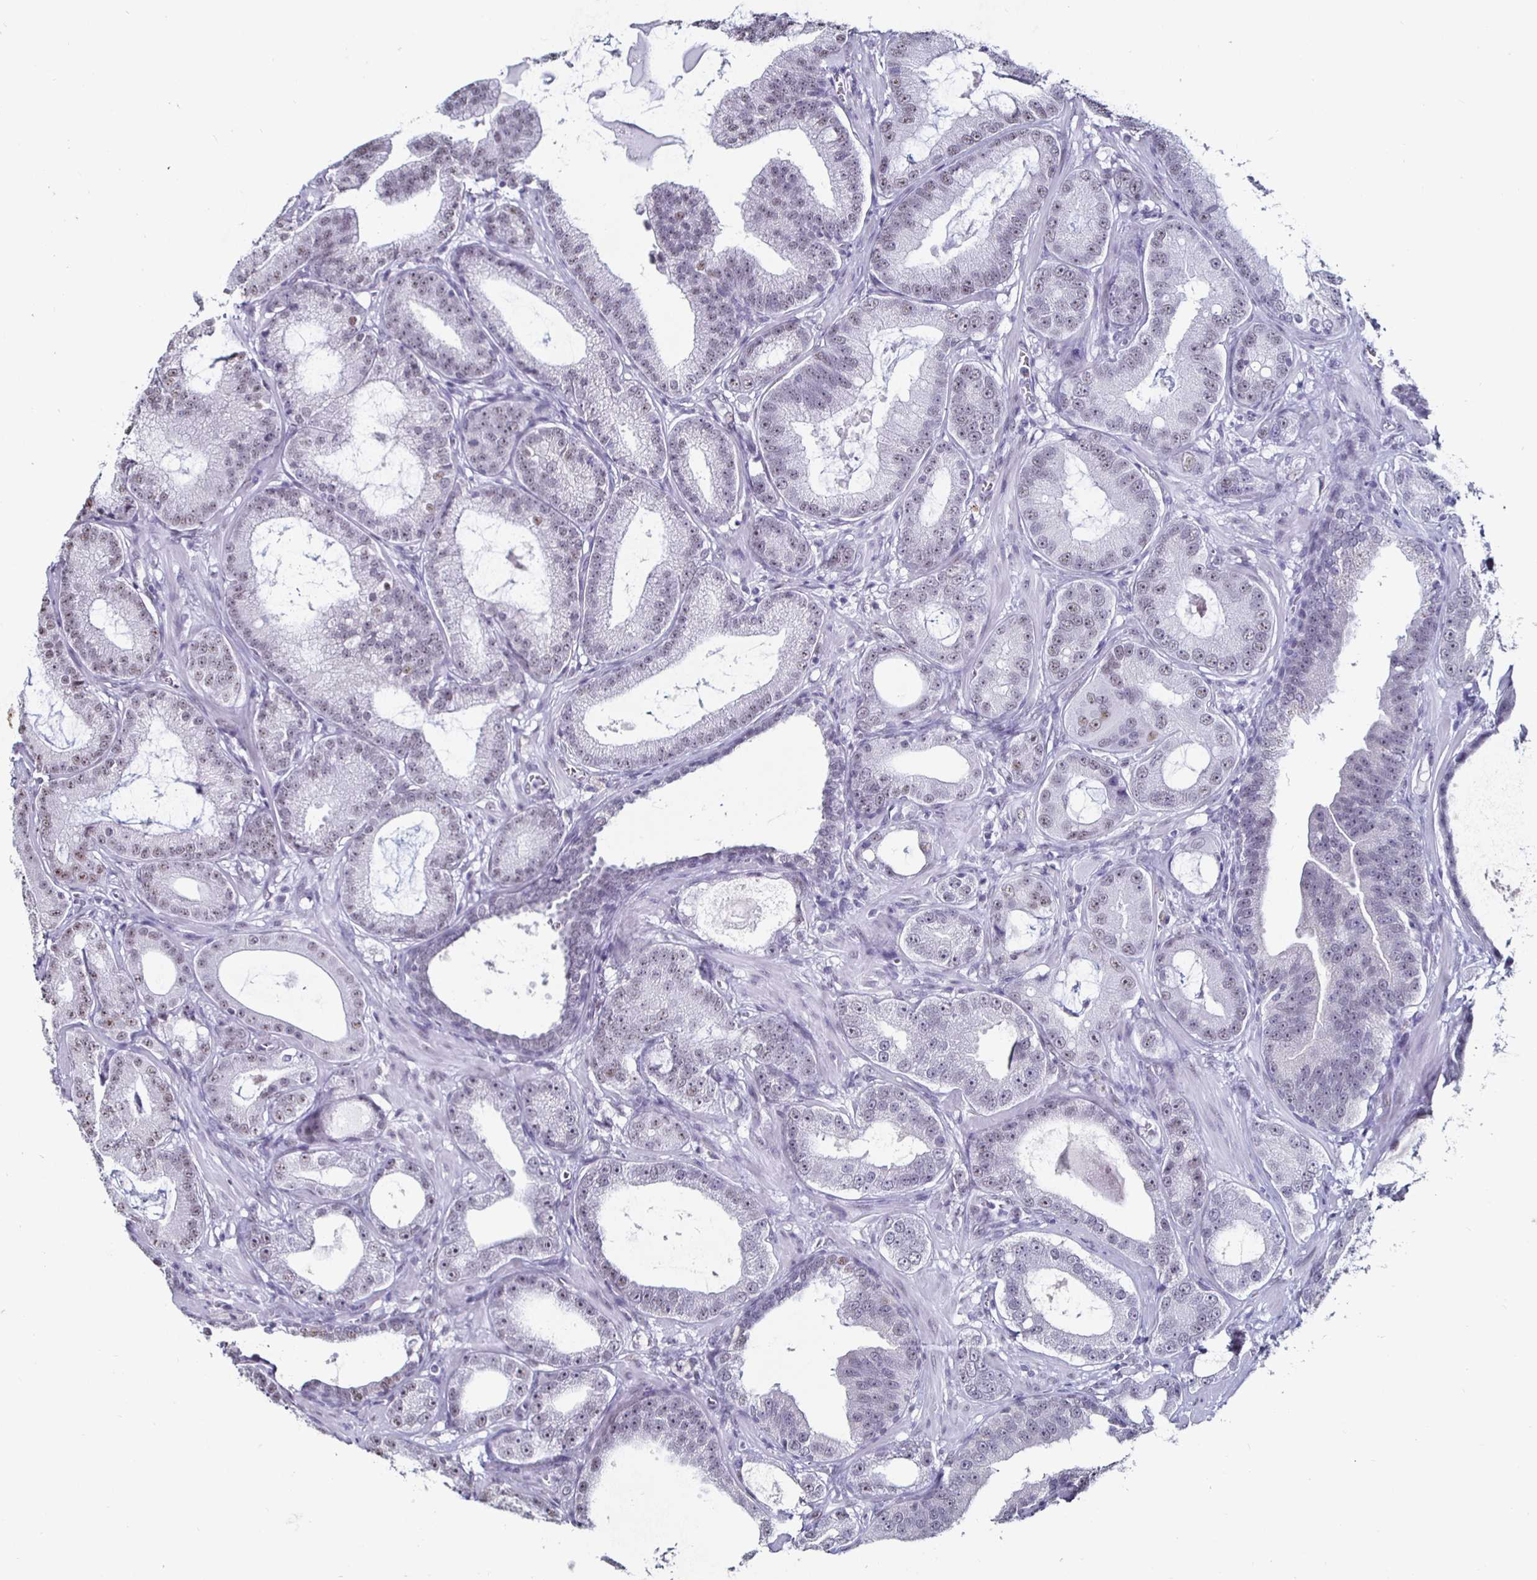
{"staining": {"intensity": "weak", "quantity": "<25%", "location": "nuclear"}, "tissue": "prostate cancer", "cell_type": "Tumor cells", "image_type": "cancer", "snomed": [{"axis": "morphology", "description": "Adenocarcinoma, High grade"}, {"axis": "topography", "description": "Prostate"}], "caption": "Prostate cancer was stained to show a protein in brown. There is no significant positivity in tumor cells.", "gene": "DDX39B", "patient": {"sex": "male", "age": 65}}